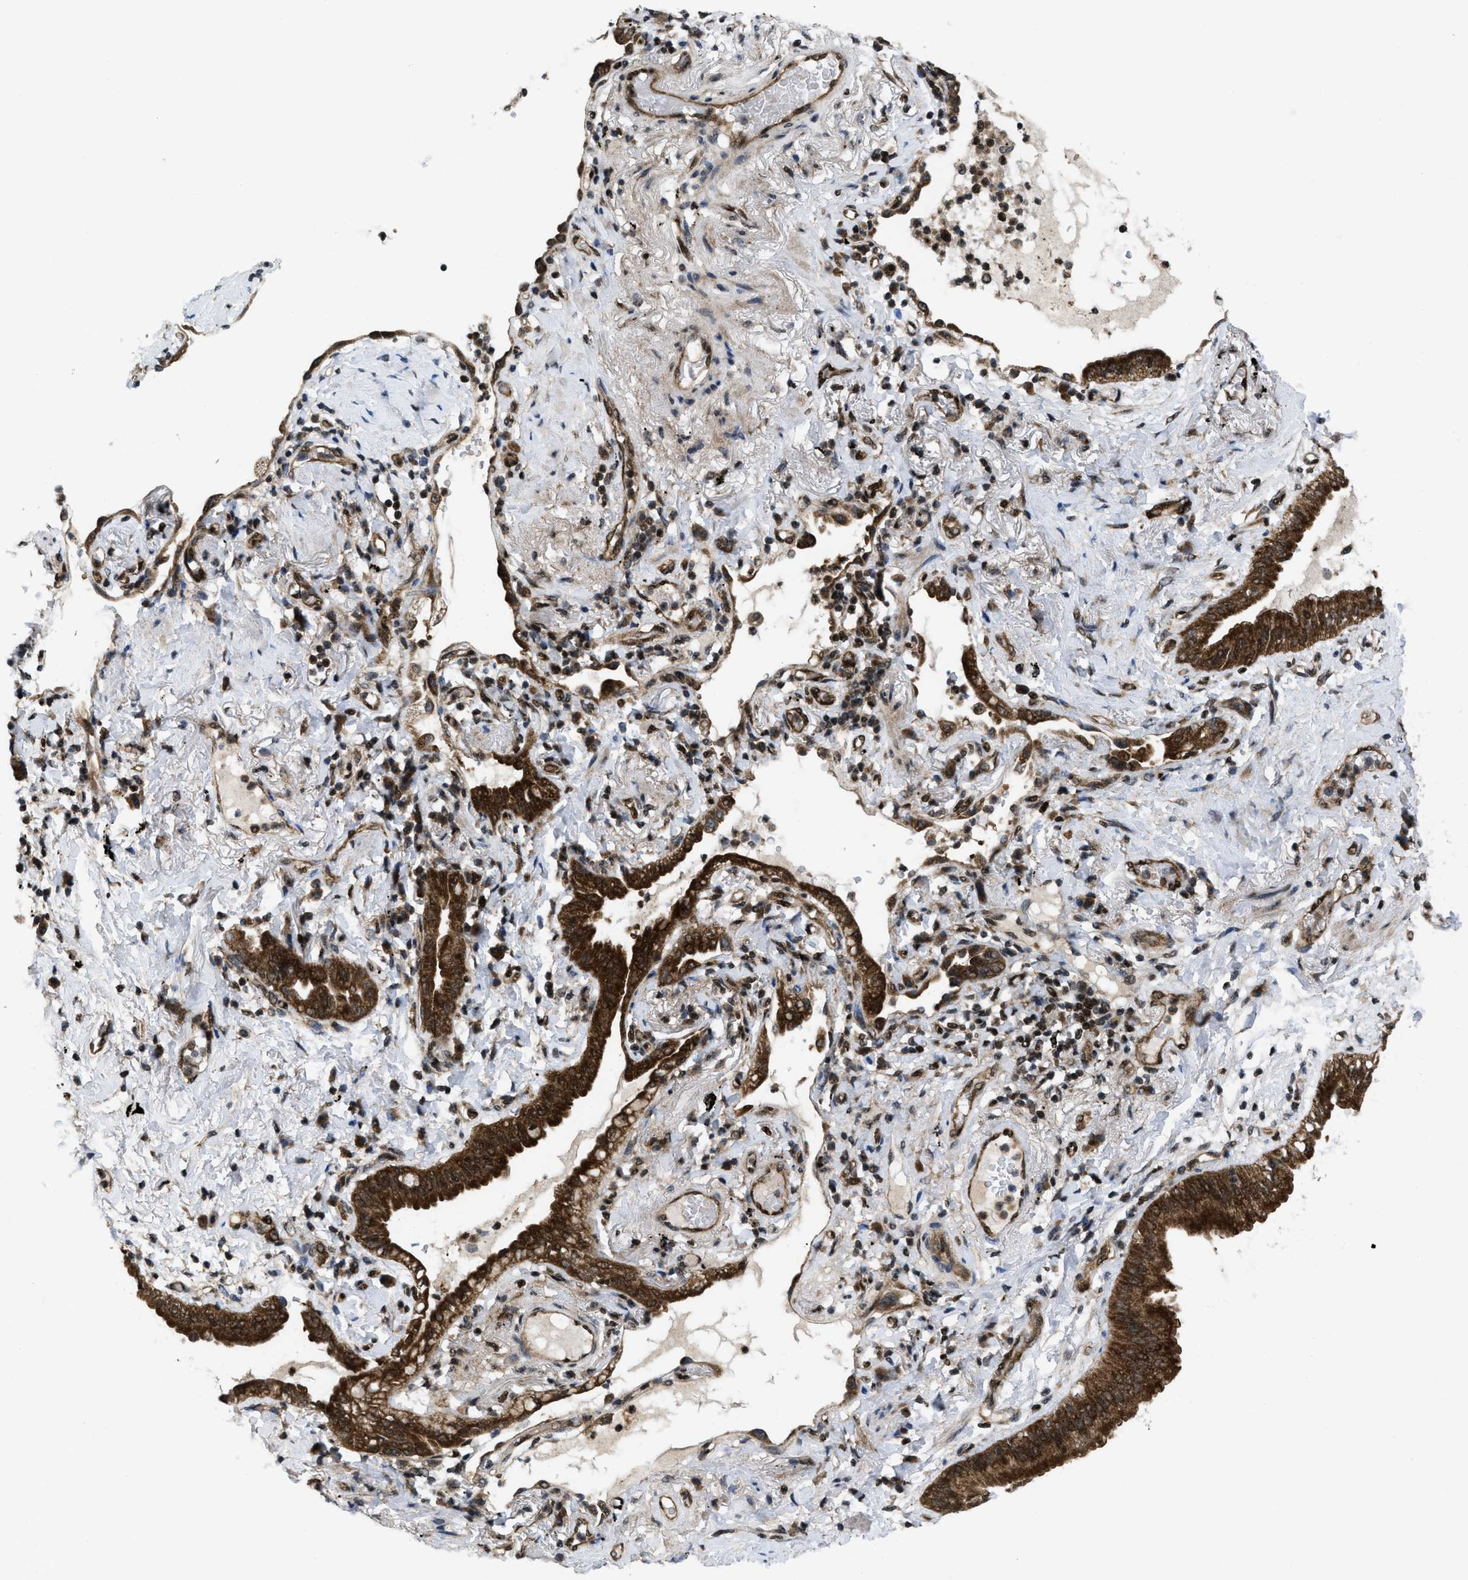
{"staining": {"intensity": "strong", "quantity": ">75%", "location": "cytoplasmic/membranous"}, "tissue": "lung cancer", "cell_type": "Tumor cells", "image_type": "cancer", "snomed": [{"axis": "morphology", "description": "Normal tissue, NOS"}, {"axis": "morphology", "description": "Adenocarcinoma, NOS"}, {"axis": "topography", "description": "Bronchus"}, {"axis": "topography", "description": "Lung"}], "caption": "Tumor cells demonstrate high levels of strong cytoplasmic/membranous expression in about >75% of cells in human lung adenocarcinoma. Nuclei are stained in blue.", "gene": "PPP2CB", "patient": {"sex": "female", "age": 70}}